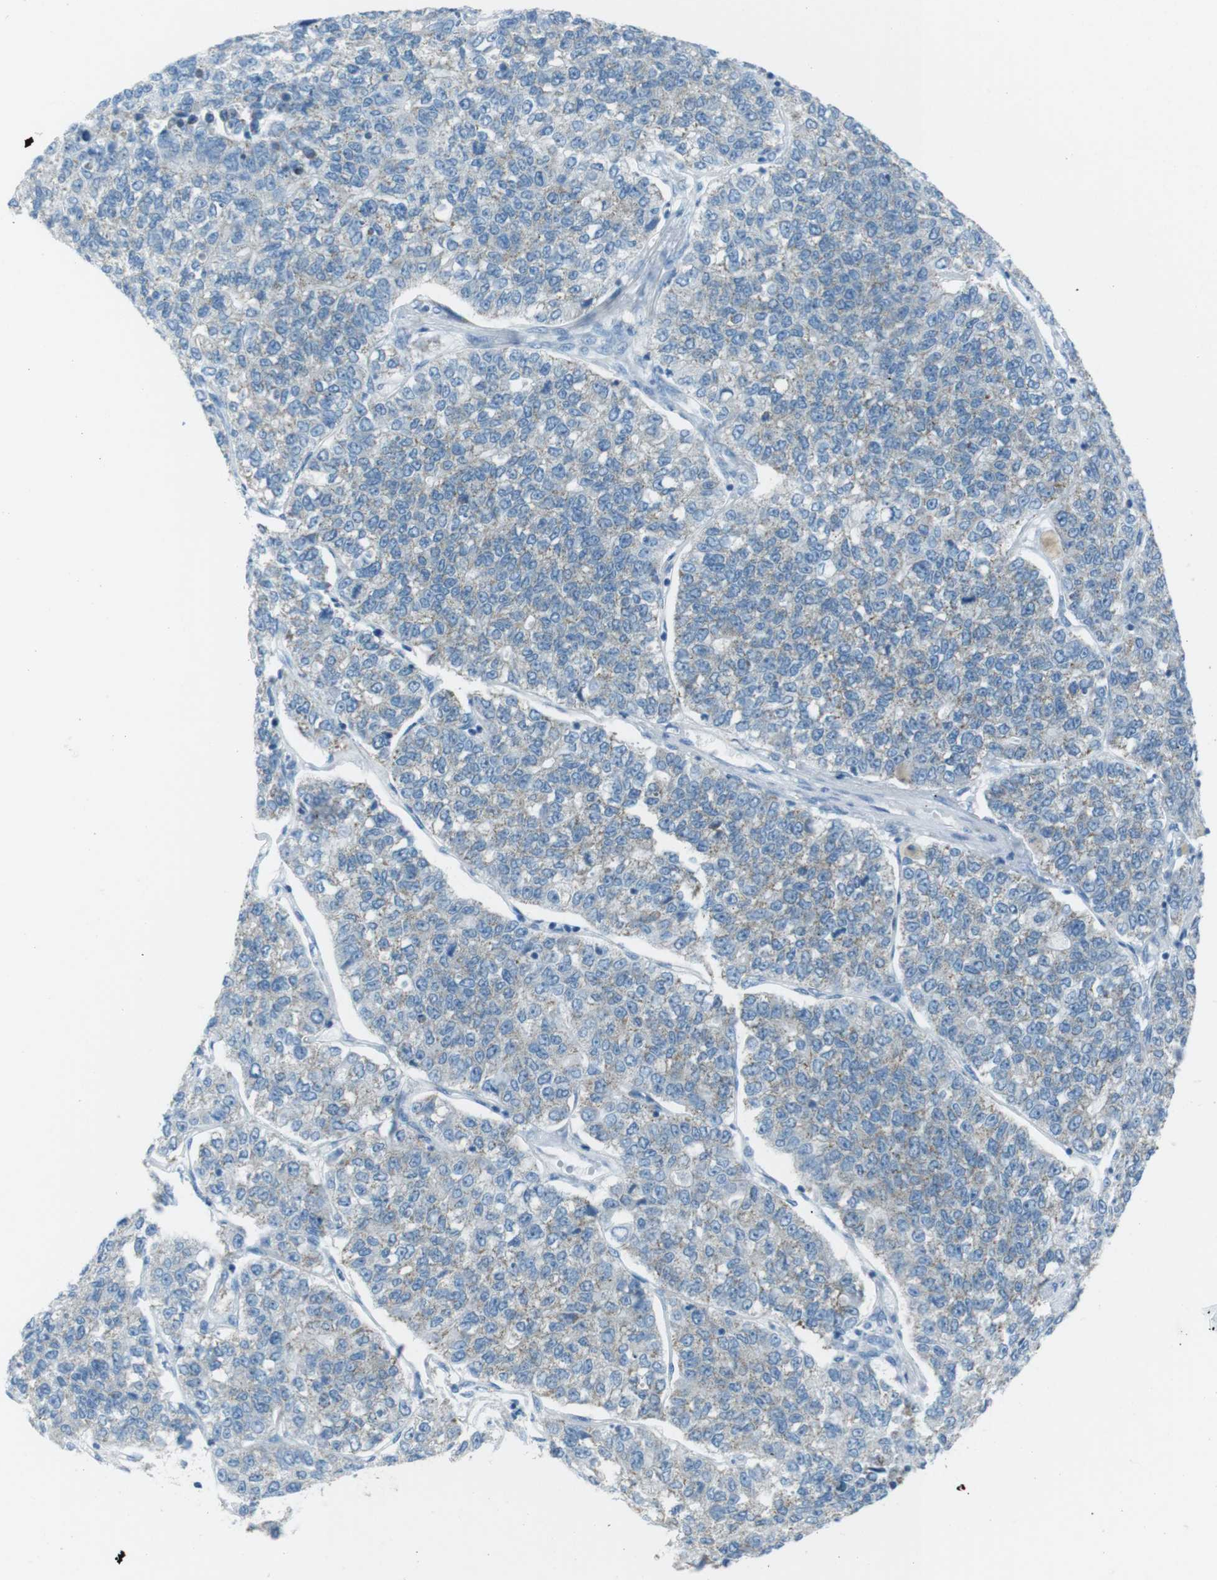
{"staining": {"intensity": "weak", "quantity": "25%-75%", "location": "cytoplasmic/membranous"}, "tissue": "lung cancer", "cell_type": "Tumor cells", "image_type": "cancer", "snomed": [{"axis": "morphology", "description": "Adenocarcinoma, NOS"}, {"axis": "topography", "description": "Lung"}], "caption": "Adenocarcinoma (lung) stained for a protein (brown) demonstrates weak cytoplasmic/membranous positive staining in approximately 25%-75% of tumor cells.", "gene": "DNAJA3", "patient": {"sex": "male", "age": 49}}